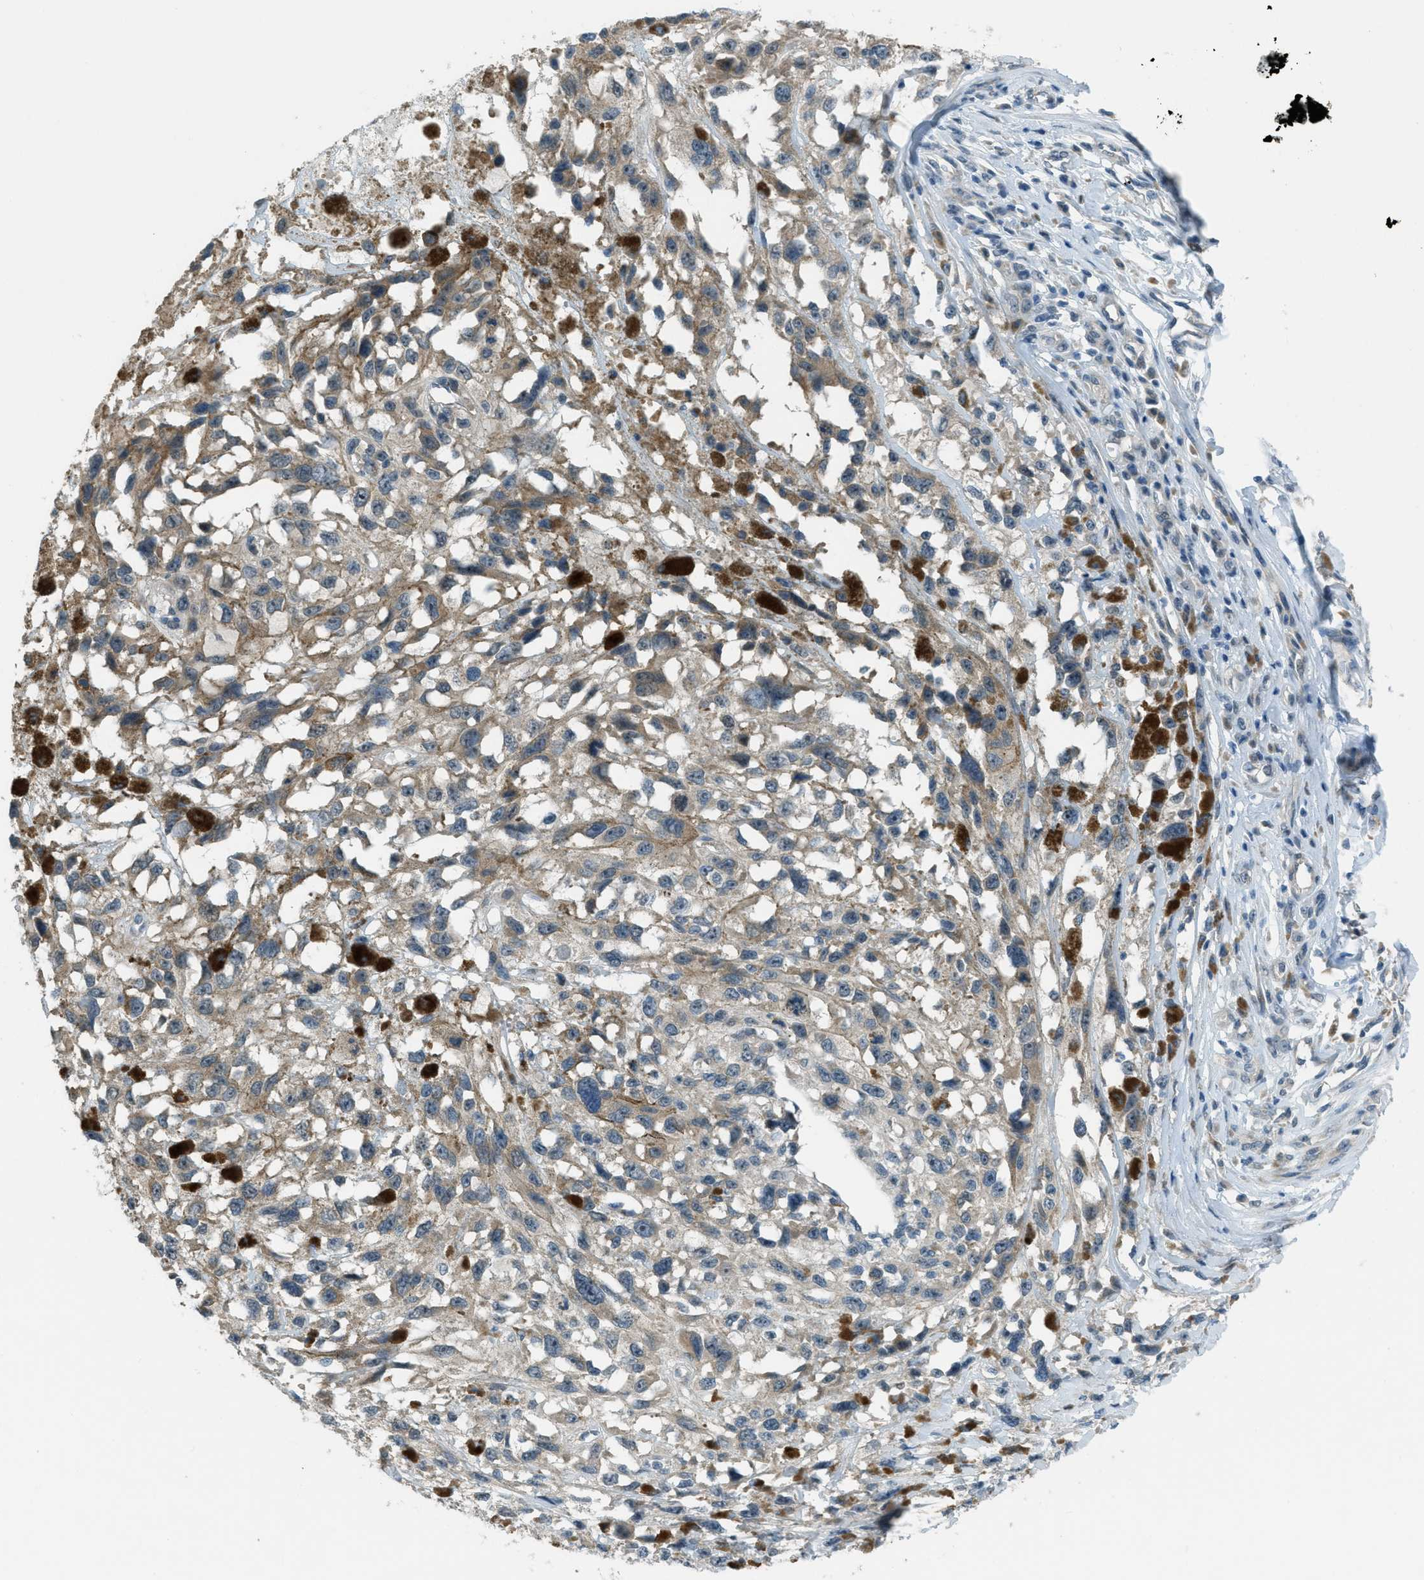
{"staining": {"intensity": "weak", "quantity": "25%-75%", "location": "cytoplasmic/membranous"}, "tissue": "melanoma", "cell_type": "Tumor cells", "image_type": "cancer", "snomed": [{"axis": "morphology", "description": "Malignant melanoma, Metastatic site"}, {"axis": "topography", "description": "Lymph node"}], "caption": "The histopathology image displays staining of melanoma, revealing weak cytoplasmic/membranous protein staining (brown color) within tumor cells.", "gene": "CDON", "patient": {"sex": "male", "age": 59}}